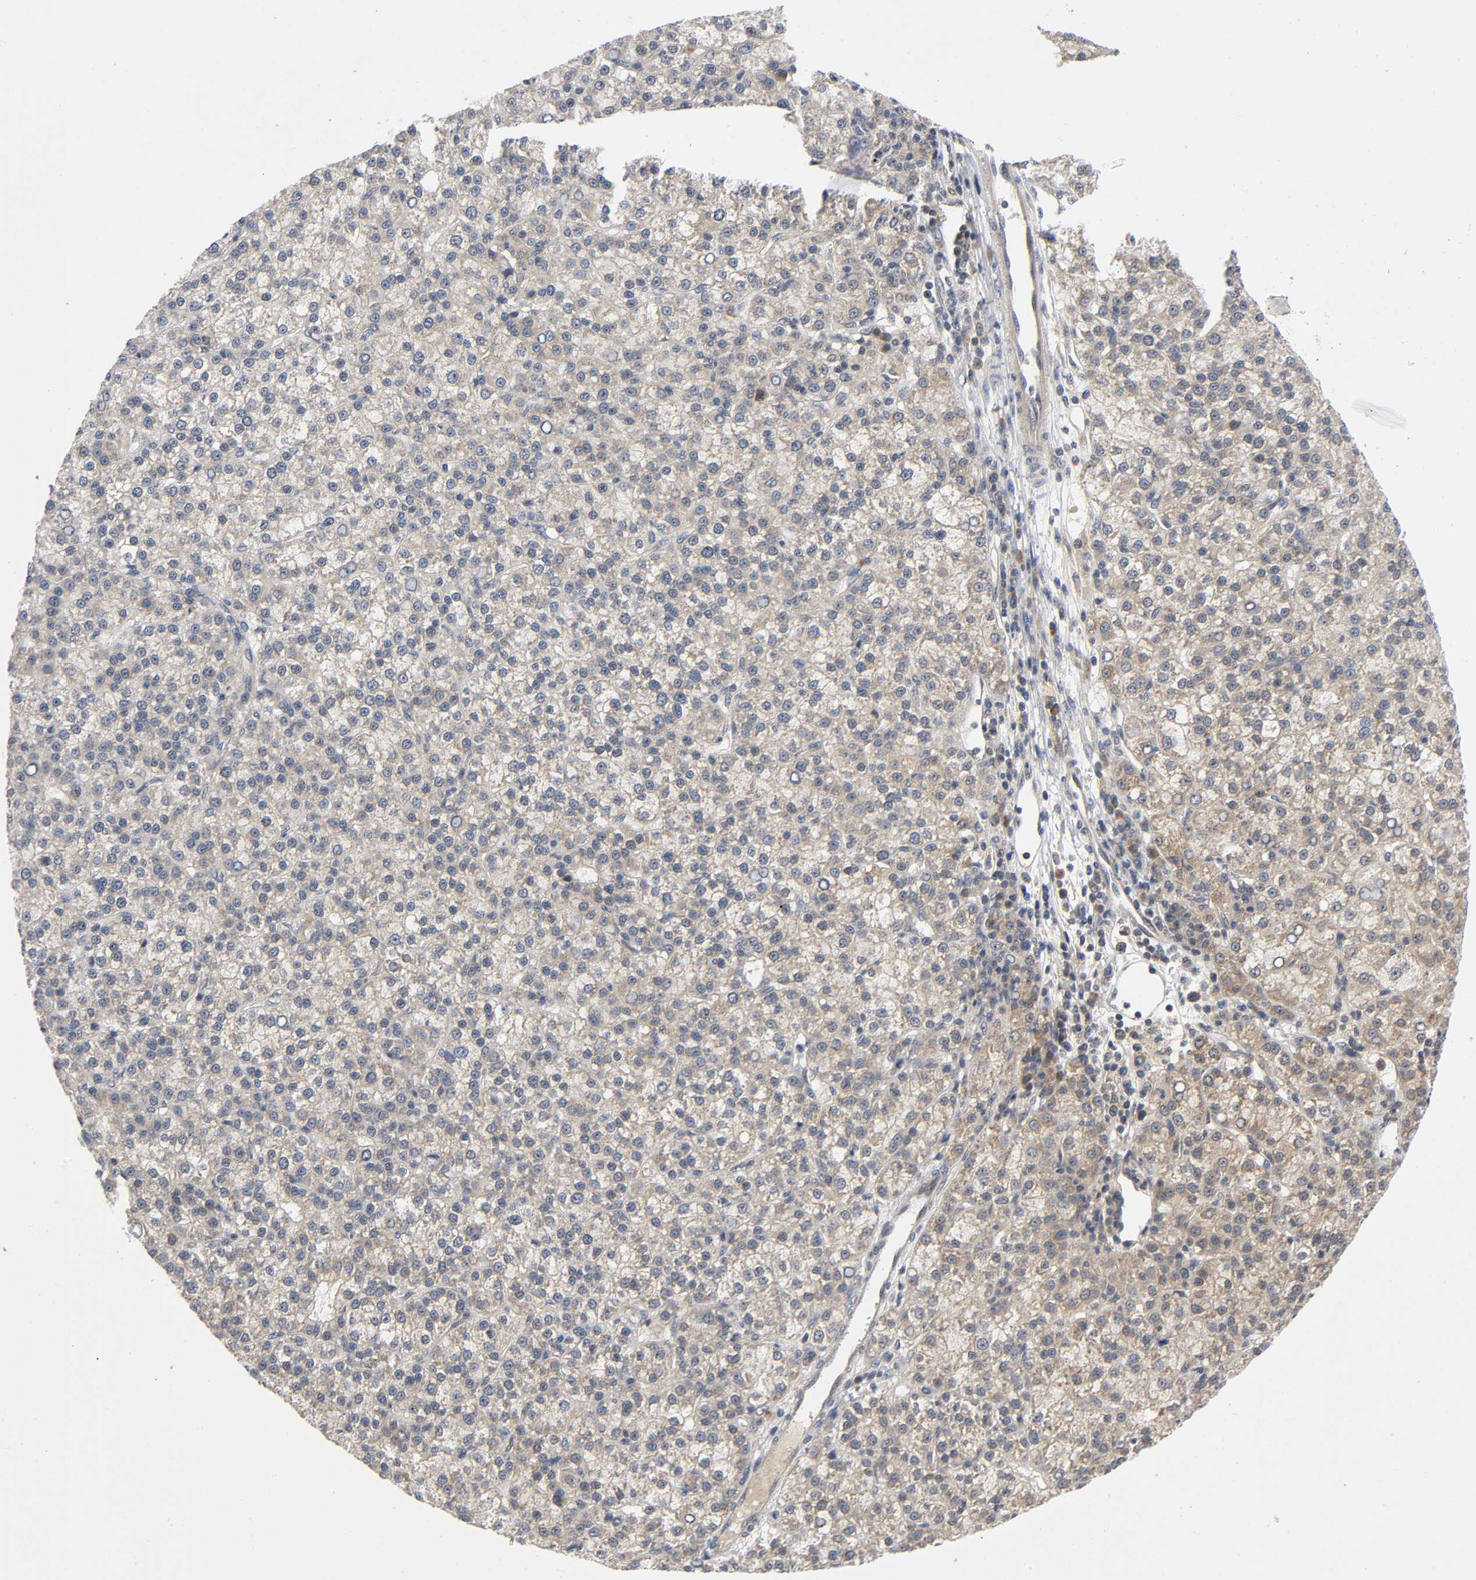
{"staining": {"intensity": "weak", "quantity": ">75%", "location": "cytoplasmic/membranous"}, "tissue": "liver cancer", "cell_type": "Tumor cells", "image_type": "cancer", "snomed": [{"axis": "morphology", "description": "Carcinoma, Hepatocellular, NOS"}, {"axis": "topography", "description": "Liver"}], "caption": "An image of human liver cancer stained for a protein shows weak cytoplasmic/membranous brown staining in tumor cells.", "gene": "MAPK8", "patient": {"sex": "female", "age": 58}}